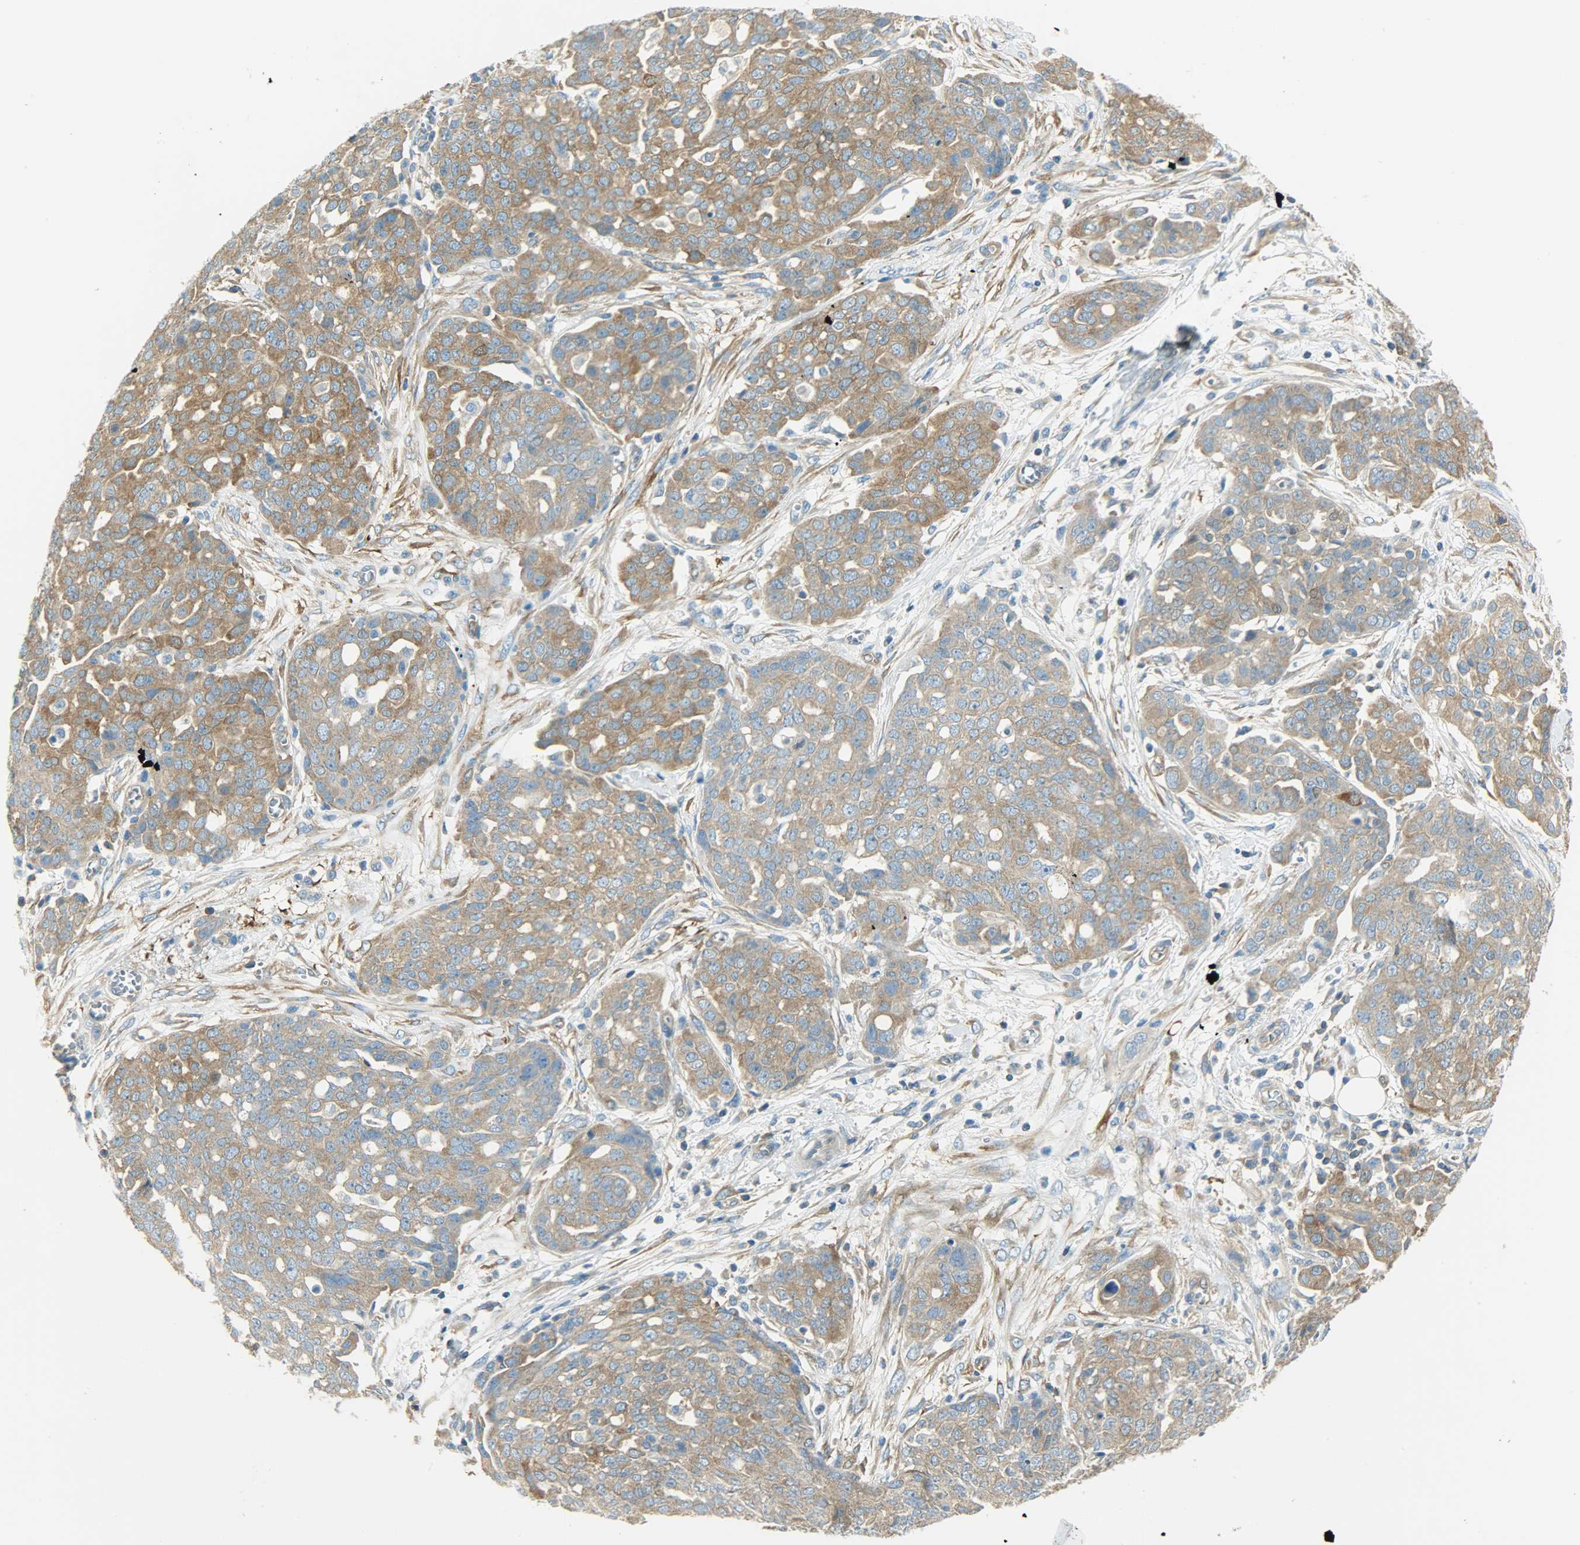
{"staining": {"intensity": "moderate", "quantity": ">75%", "location": "cytoplasmic/membranous"}, "tissue": "ovarian cancer", "cell_type": "Tumor cells", "image_type": "cancer", "snomed": [{"axis": "morphology", "description": "Cystadenocarcinoma, serous, NOS"}, {"axis": "topography", "description": "Soft tissue"}, {"axis": "topography", "description": "Ovary"}], "caption": "A brown stain shows moderate cytoplasmic/membranous positivity of a protein in human ovarian cancer (serous cystadenocarcinoma) tumor cells.", "gene": "TSC22D2", "patient": {"sex": "female", "age": 57}}